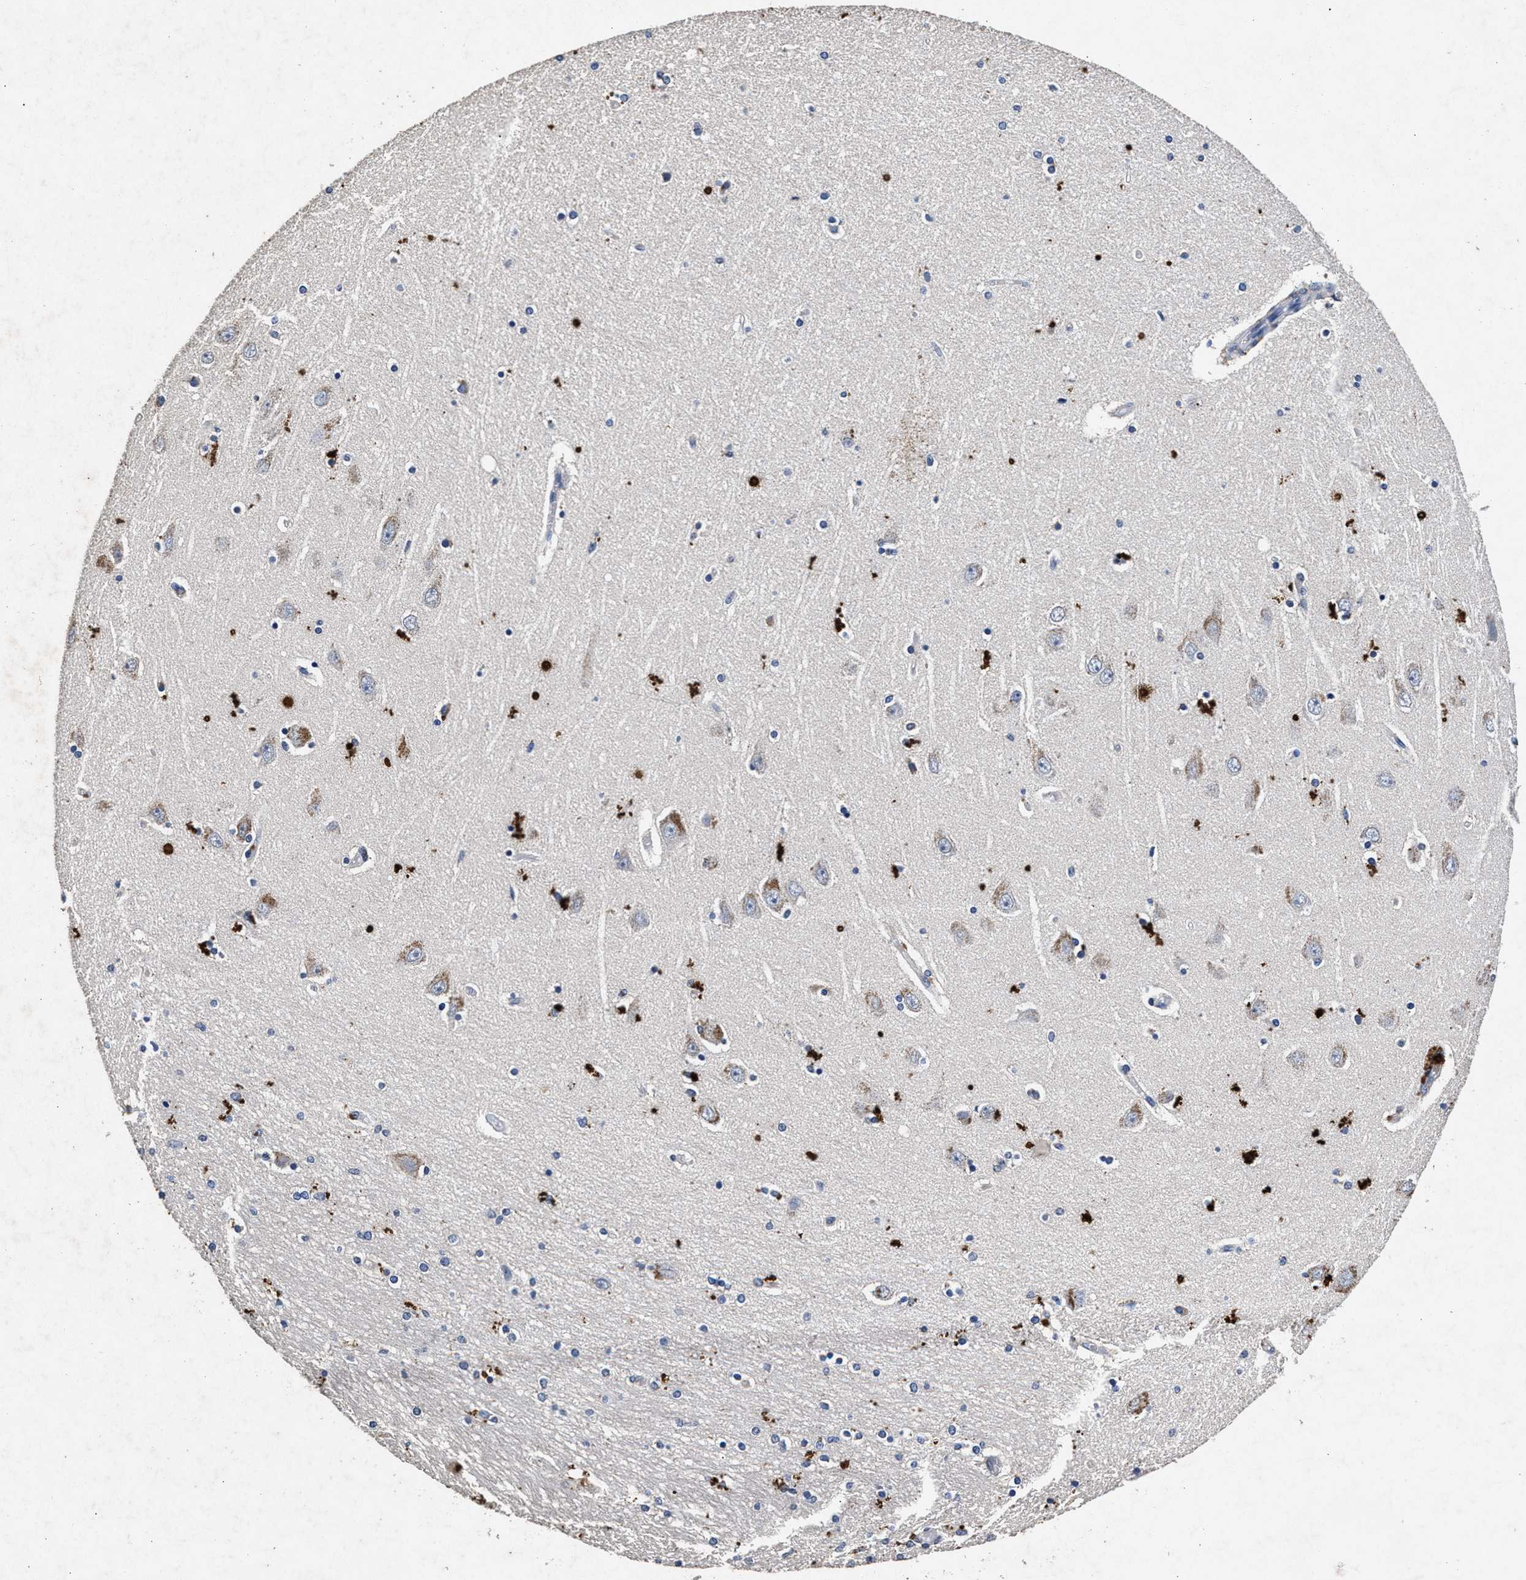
{"staining": {"intensity": "moderate", "quantity": "<25%", "location": "cytoplasmic/membranous"}, "tissue": "hippocampus", "cell_type": "Glial cells", "image_type": "normal", "snomed": [{"axis": "morphology", "description": "Normal tissue, NOS"}, {"axis": "topography", "description": "Hippocampus"}], "caption": "Immunohistochemistry histopathology image of normal hippocampus: human hippocampus stained using immunohistochemistry shows low levels of moderate protein expression localized specifically in the cytoplasmic/membranous of glial cells, appearing as a cytoplasmic/membranous brown color.", "gene": "LTB4R2", "patient": {"sex": "female", "age": 54}}